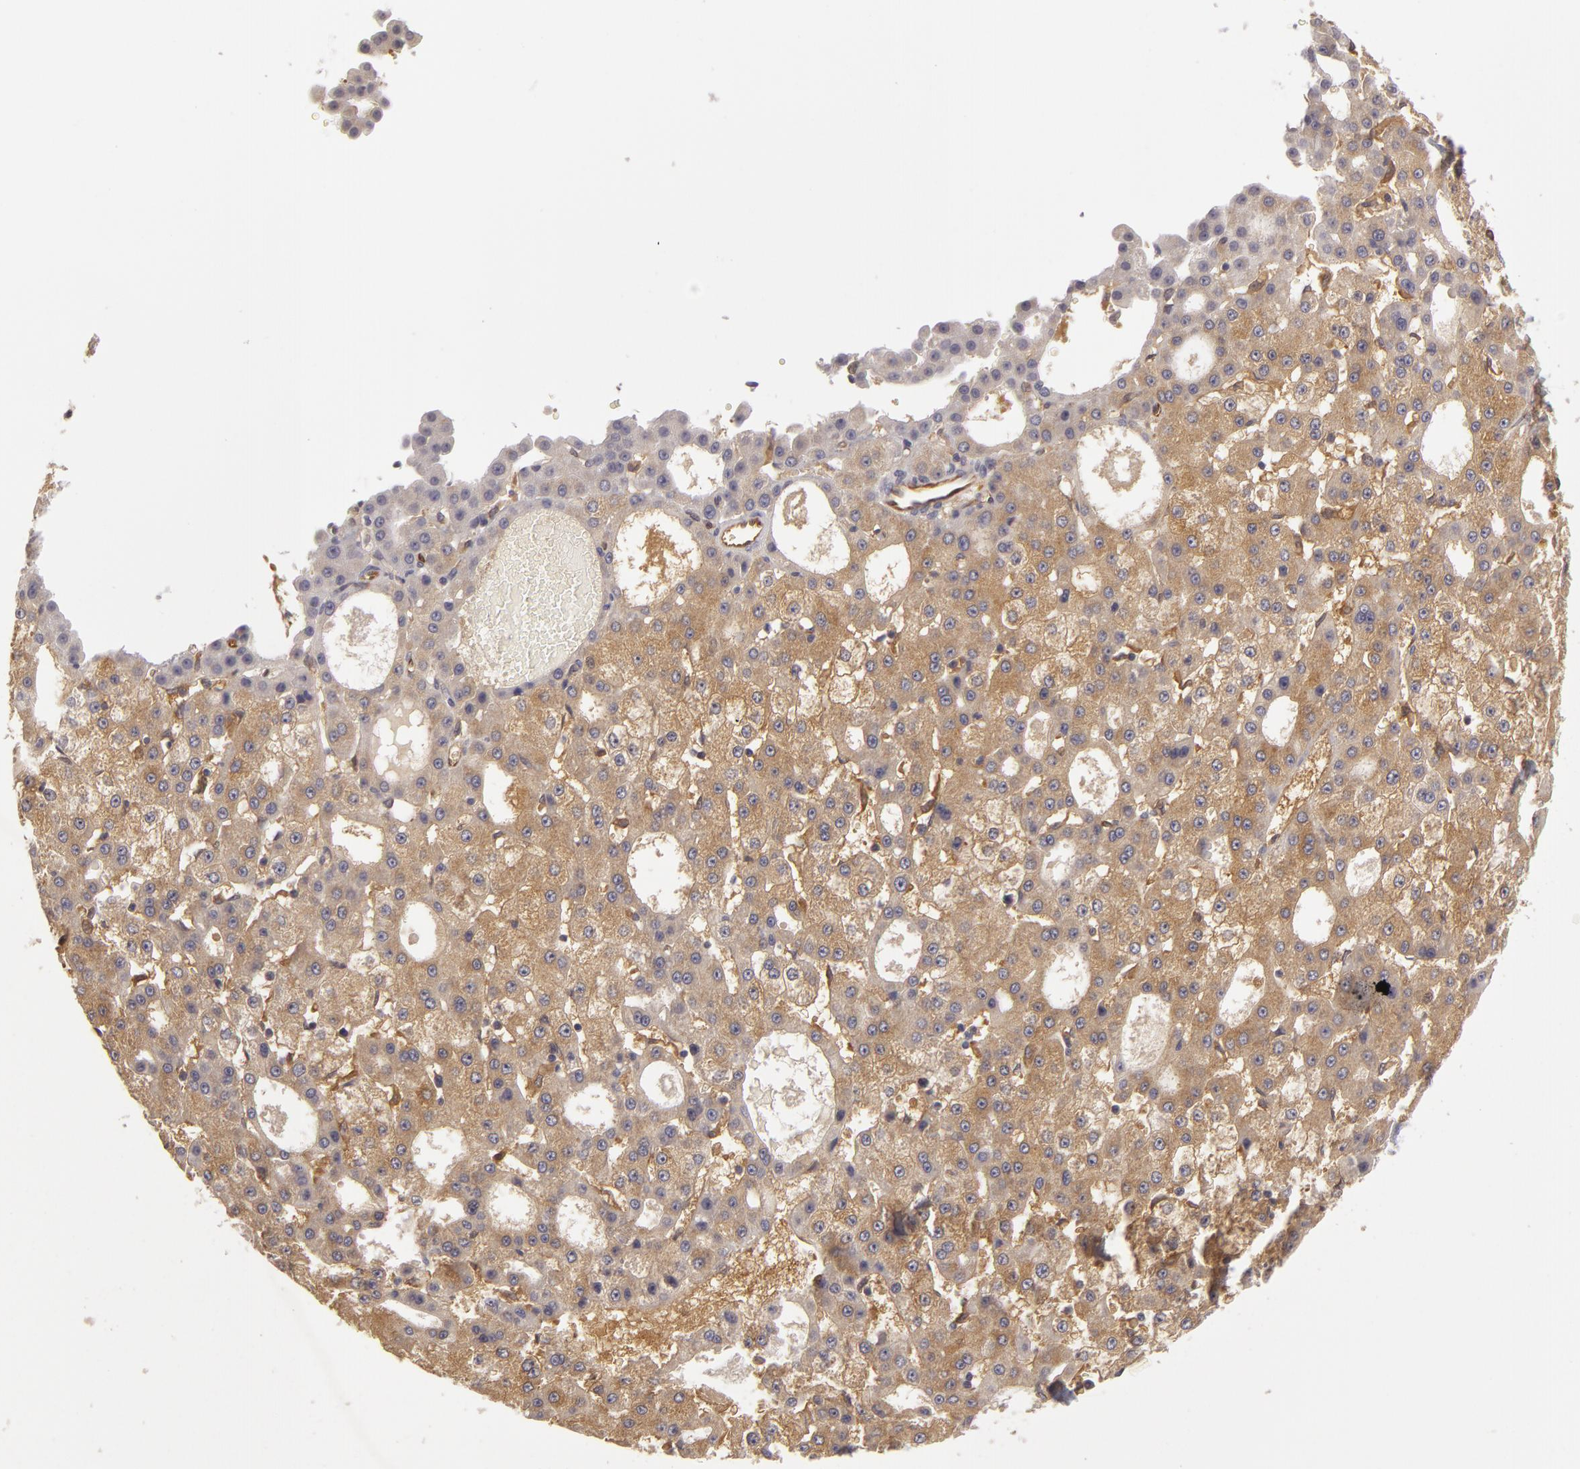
{"staining": {"intensity": "weak", "quantity": "25%-75%", "location": "cytoplasmic/membranous"}, "tissue": "liver cancer", "cell_type": "Tumor cells", "image_type": "cancer", "snomed": [{"axis": "morphology", "description": "Carcinoma, Hepatocellular, NOS"}, {"axis": "topography", "description": "Liver"}], "caption": "Liver hepatocellular carcinoma tissue shows weak cytoplasmic/membranous expression in approximately 25%-75% of tumor cells, visualized by immunohistochemistry.", "gene": "ZNF229", "patient": {"sex": "male", "age": 47}}